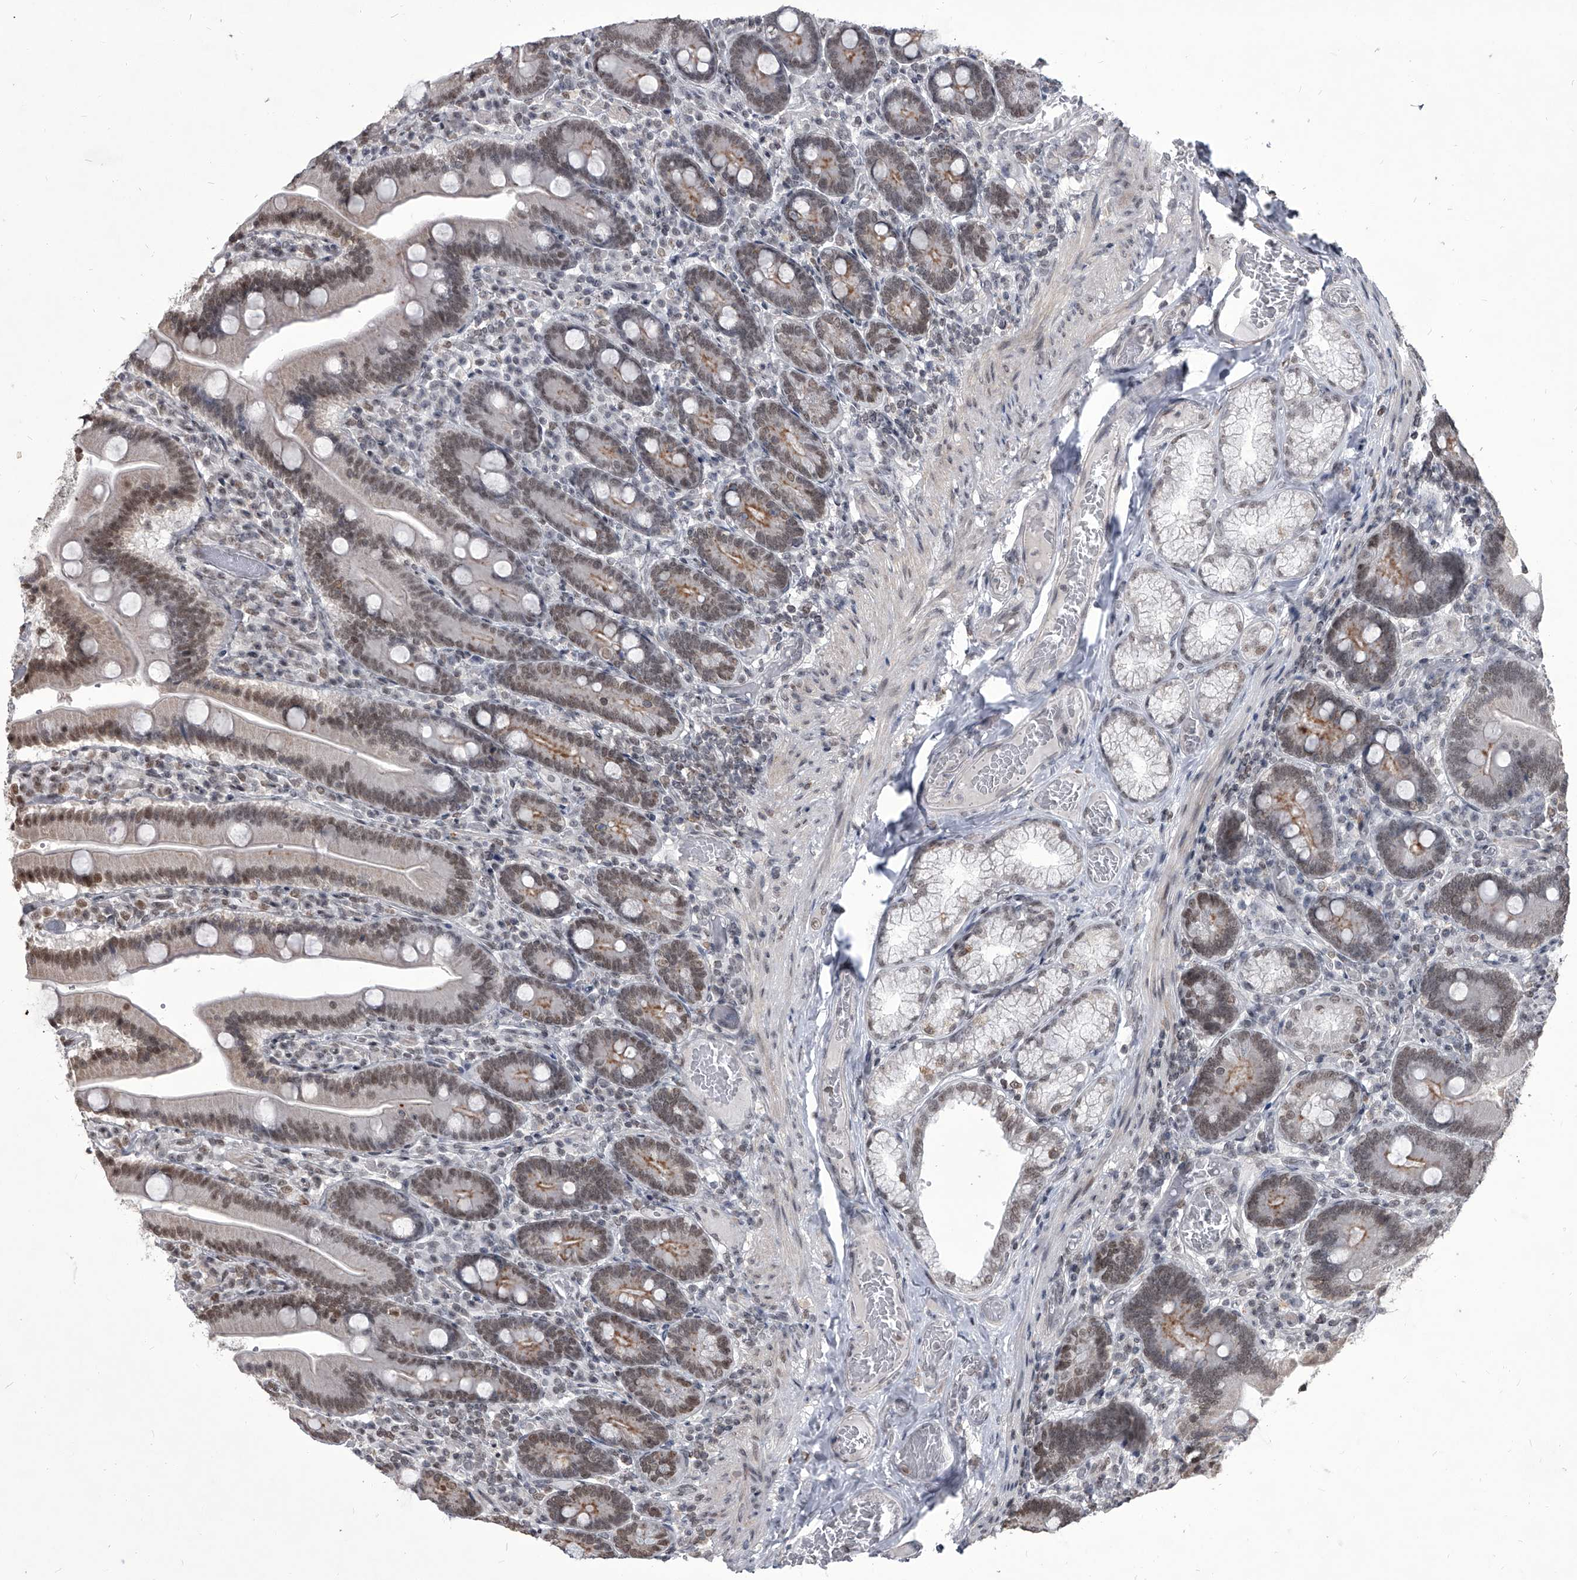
{"staining": {"intensity": "moderate", "quantity": "<25%", "location": "cytoplasmic/membranous,nuclear"}, "tissue": "duodenum", "cell_type": "Glandular cells", "image_type": "normal", "snomed": [{"axis": "morphology", "description": "Normal tissue, NOS"}, {"axis": "topography", "description": "Duodenum"}], "caption": "Protein expression analysis of unremarkable duodenum demonstrates moderate cytoplasmic/membranous,nuclear staining in about <25% of glandular cells.", "gene": "PPIL4", "patient": {"sex": "female", "age": 62}}